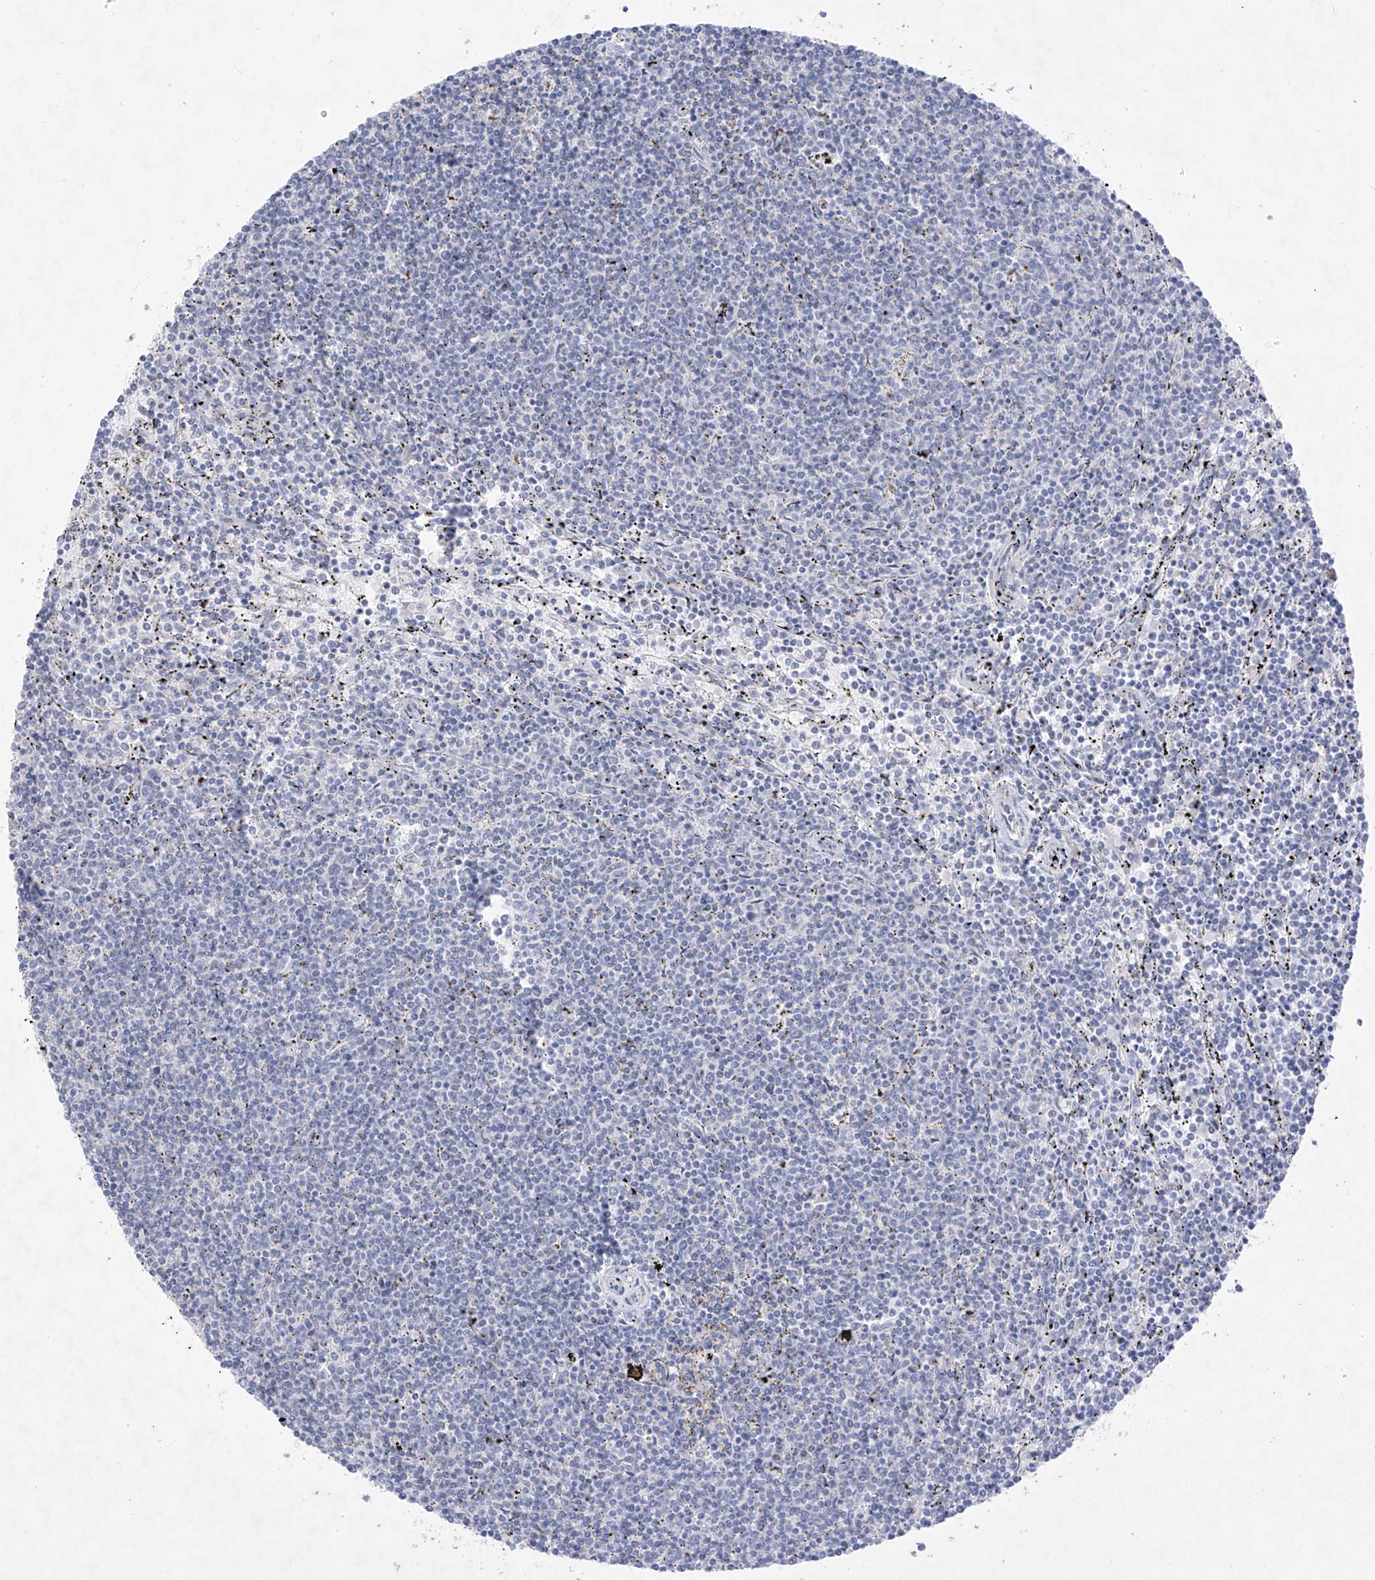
{"staining": {"intensity": "negative", "quantity": "none", "location": "none"}, "tissue": "lymphoma", "cell_type": "Tumor cells", "image_type": "cancer", "snomed": [{"axis": "morphology", "description": "Malignant lymphoma, non-Hodgkin's type, Low grade"}, {"axis": "topography", "description": "Spleen"}], "caption": "High magnification brightfield microscopy of lymphoma stained with DAB (3,3'-diaminobenzidine) (brown) and counterstained with hematoxylin (blue): tumor cells show no significant staining.", "gene": "TGM4", "patient": {"sex": "female", "age": 50}}